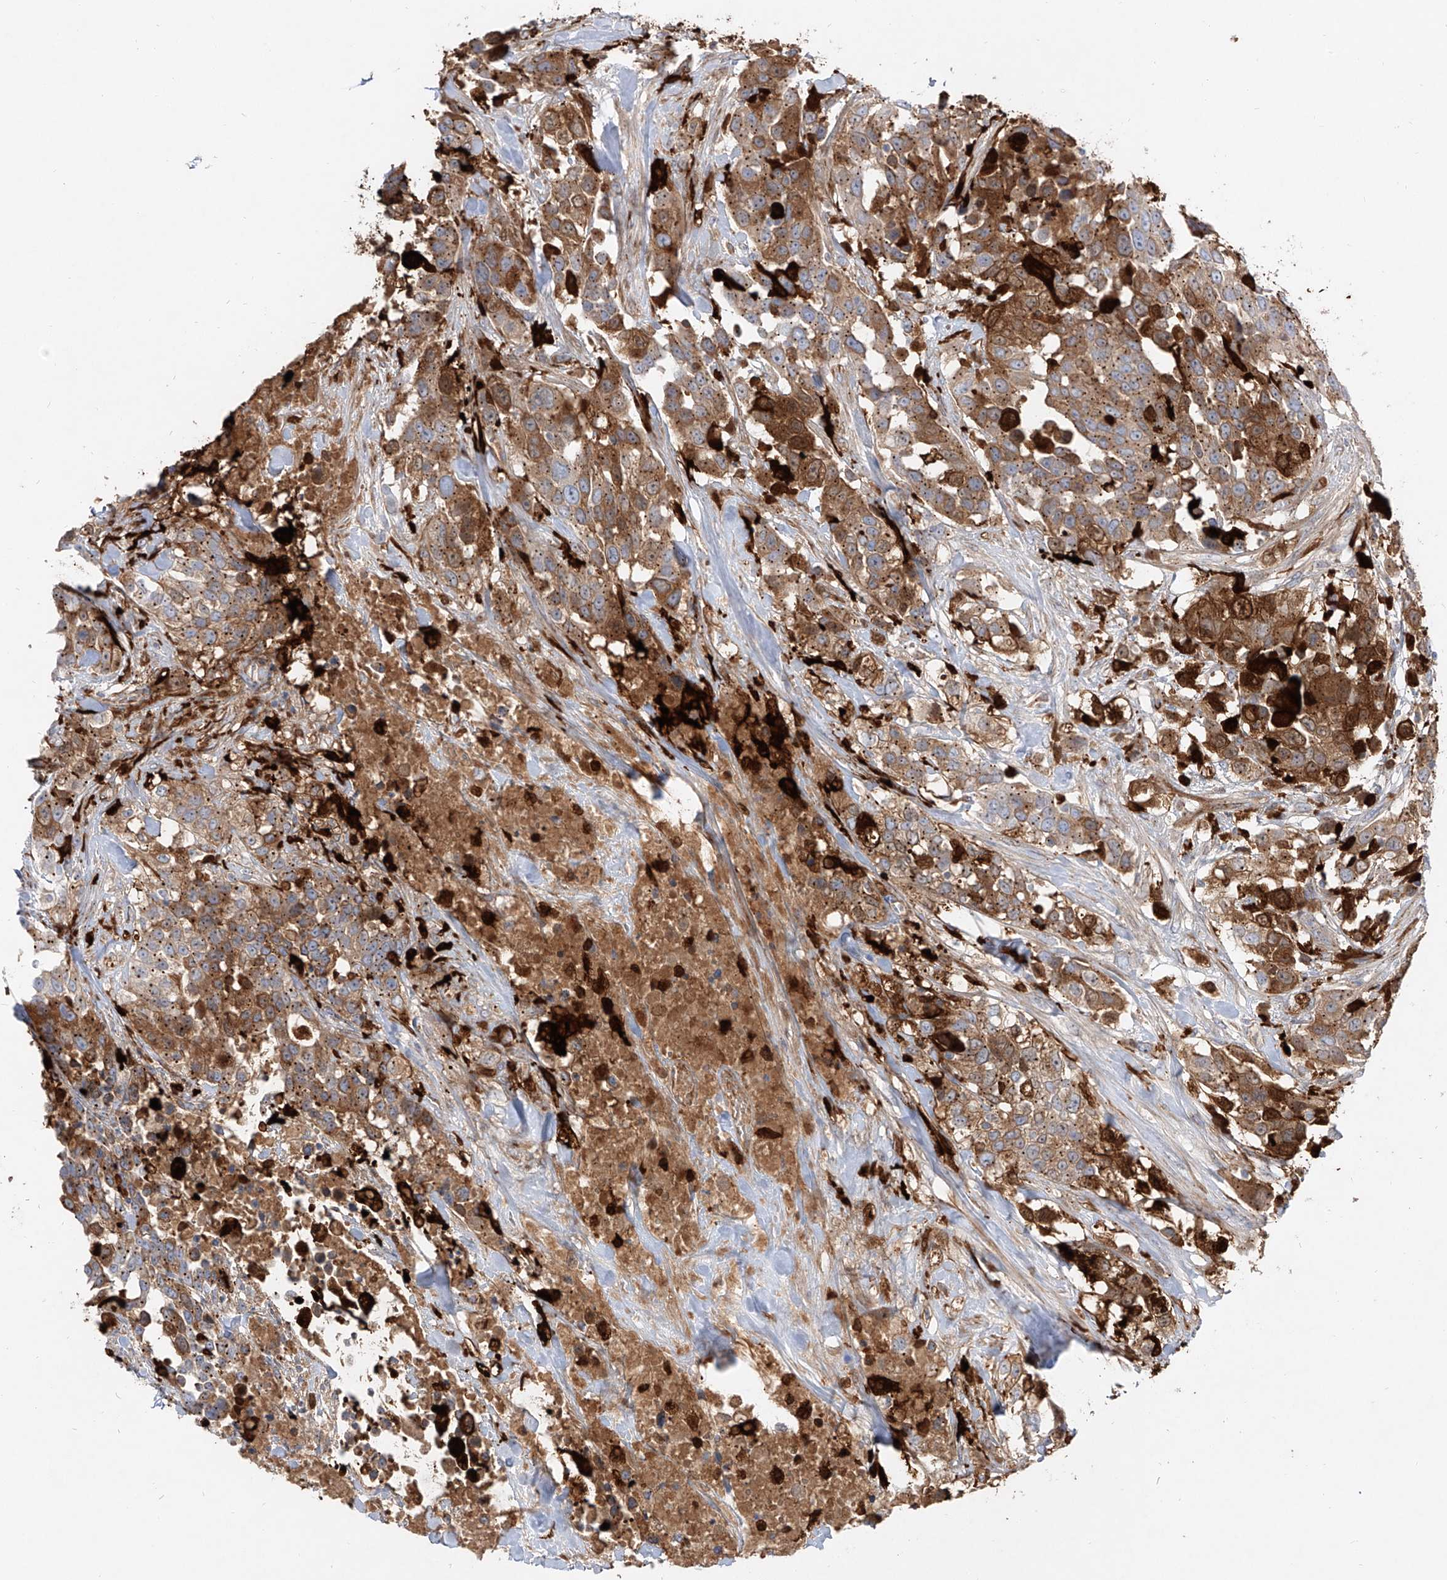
{"staining": {"intensity": "moderate", "quantity": ">75%", "location": "cytoplasmic/membranous"}, "tissue": "urothelial cancer", "cell_type": "Tumor cells", "image_type": "cancer", "snomed": [{"axis": "morphology", "description": "Urothelial carcinoma, High grade"}, {"axis": "topography", "description": "Urinary bladder"}], "caption": "An immunohistochemistry (IHC) photomicrograph of tumor tissue is shown. Protein staining in brown shows moderate cytoplasmic/membranous positivity in high-grade urothelial carcinoma within tumor cells.", "gene": "KYNU", "patient": {"sex": "female", "age": 80}}